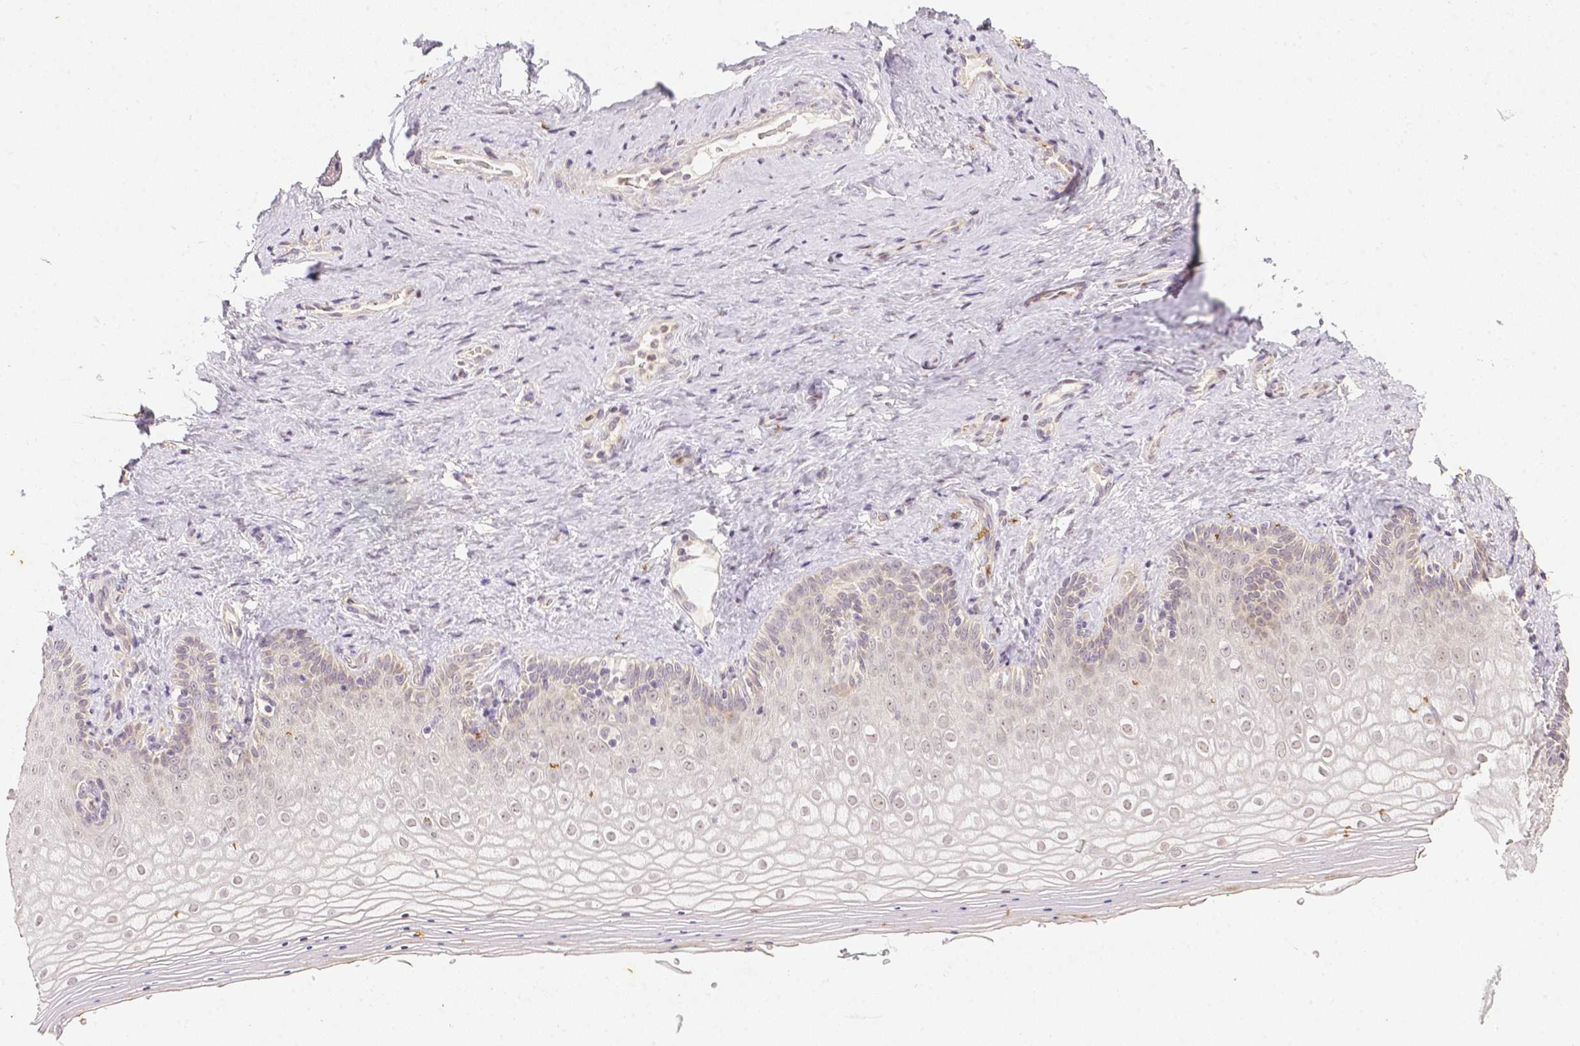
{"staining": {"intensity": "weak", "quantity": "<25%", "location": "nuclear"}, "tissue": "vagina", "cell_type": "Squamous epithelial cells", "image_type": "normal", "snomed": [{"axis": "morphology", "description": "Normal tissue, NOS"}, {"axis": "topography", "description": "Vagina"}], "caption": "Histopathology image shows no protein expression in squamous epithelial cells of unremarkable vagina.", "gene": "ZNF280B", "patient": {"sex": "female", "age": 42}}